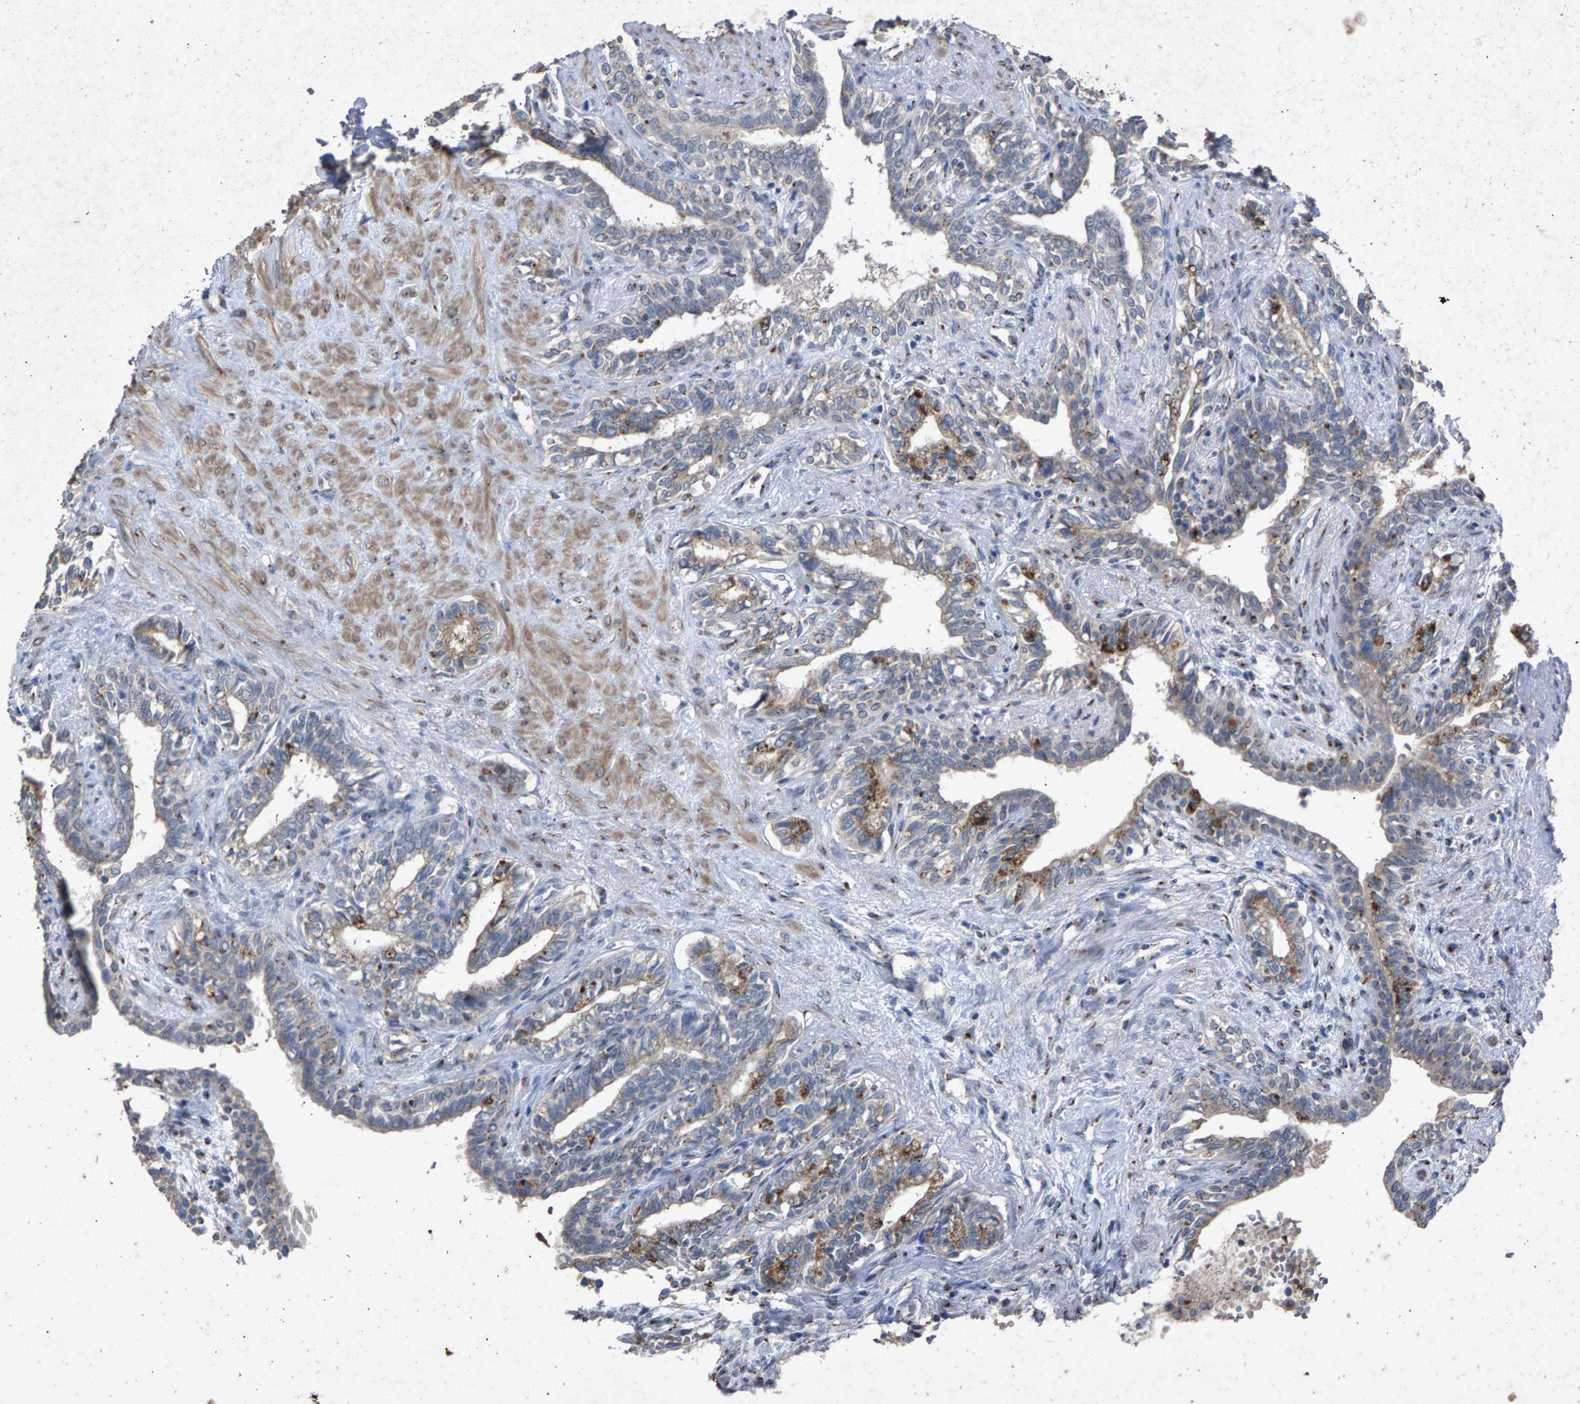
{"staining": {"intensity": "moderate", "quantity": "25%-75%", "location": "cytoplasmic/membranous"}, "tissue": "seminal vesicle", "cell_type": "Glandular cells", "image_type": "normal", "snomed": [{"axis": "morphology", "description": "Normal tissue, NOS"}, {"axis": "morphology", "description": "Adenocarcinoma, High grade"}, {"axis": "topography", "description": "Prostate"}, {"axis": "topography", "description": "Seminal veicle"}], "caption": "Protein staining demonstrates moderate cytoplasmic/membranous expression in about 25%-75% of glandular cells in normal seminal vesicle. The staining is performed using DAB brown chromogen to label protein expression. The nuclei are counter-stained blue using hematoxylin.", "gene": "MAN2A1", "patient": {"sex": "male", "age": 55}}